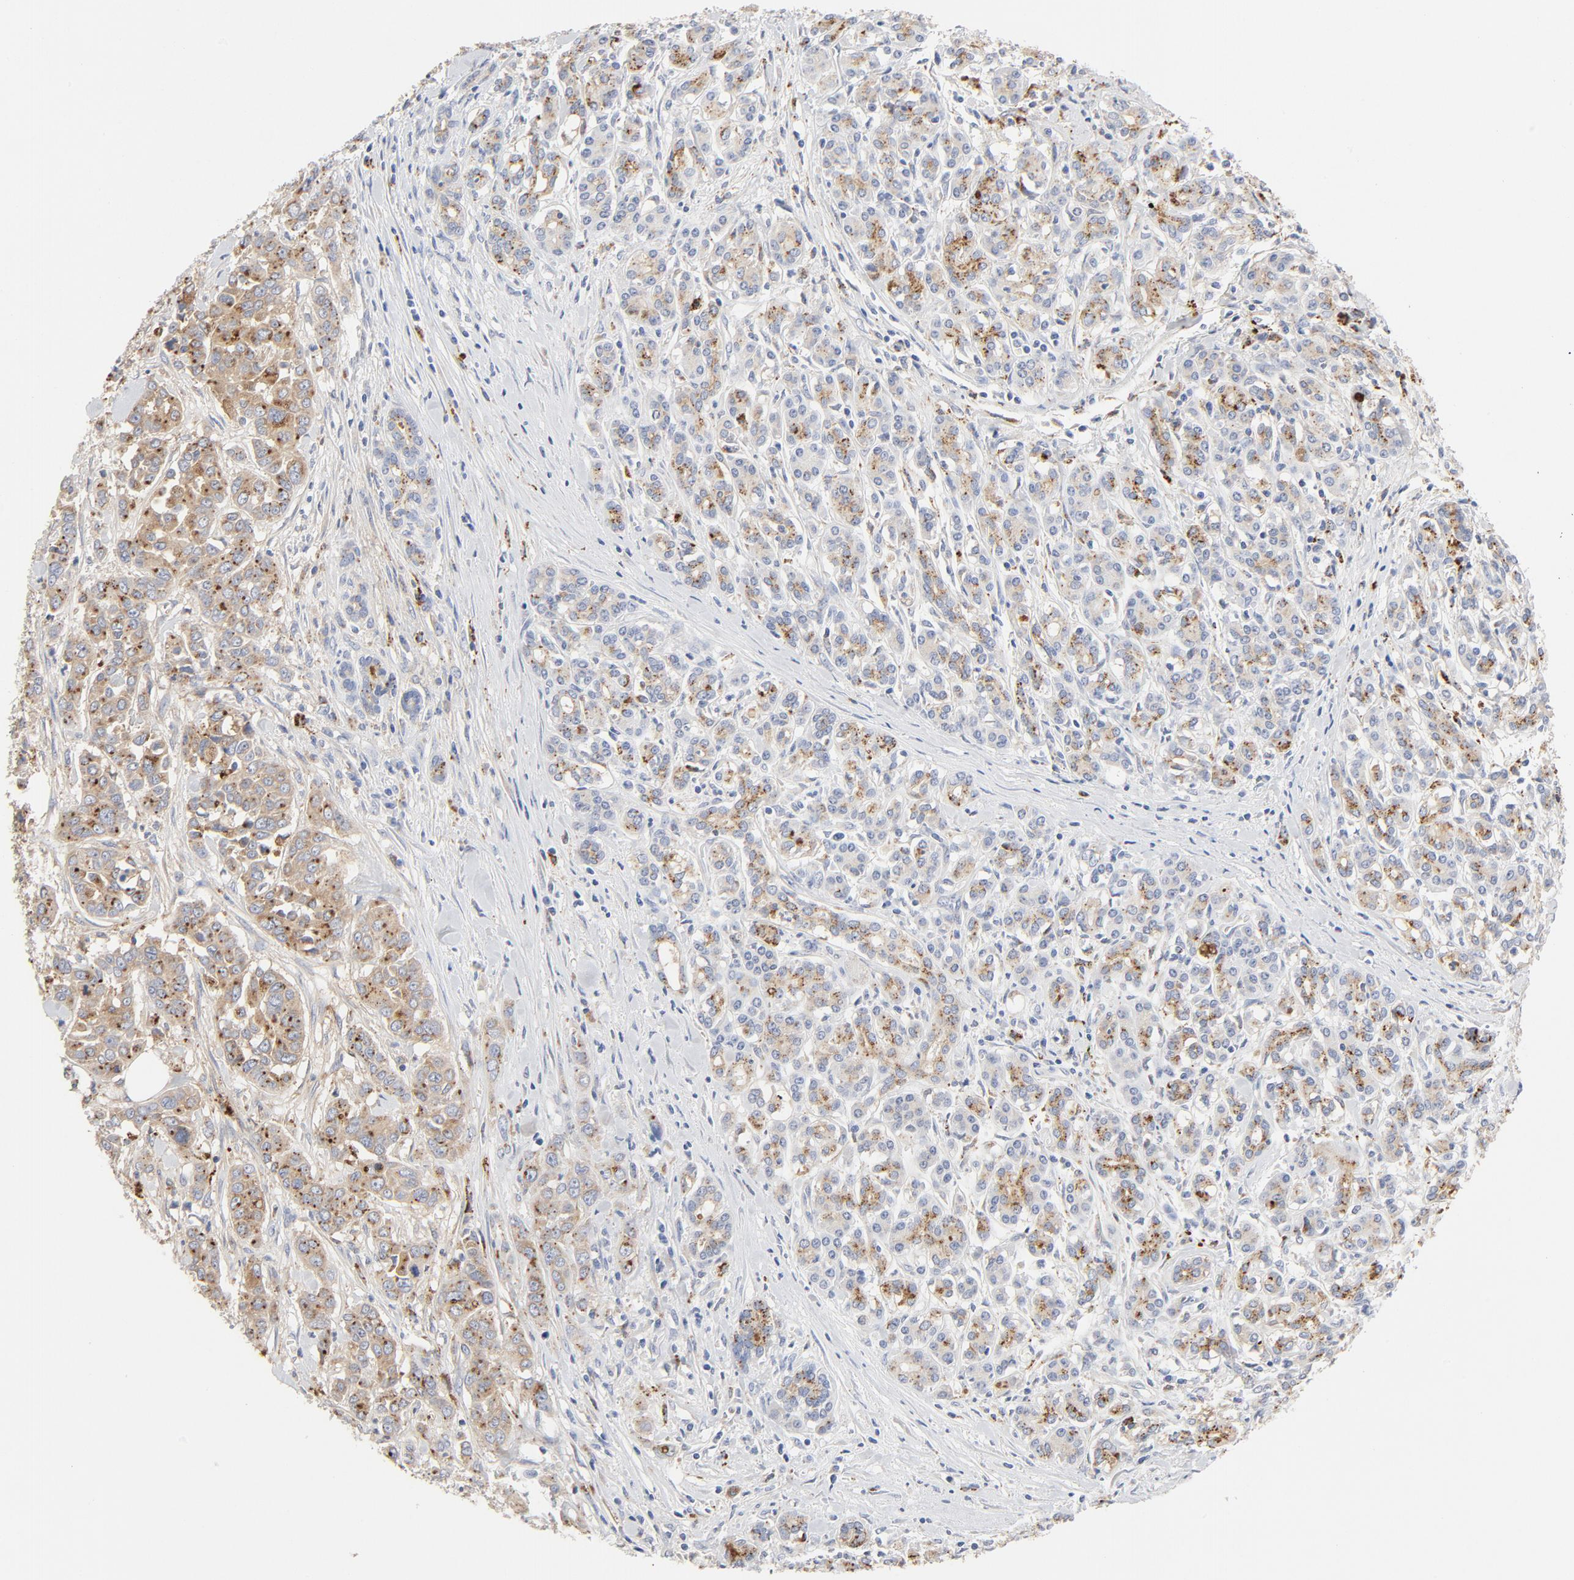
{"staining": {"intensity": "strong", "quantity": ">75%", "location": "cytoplasmic/membranous"}, "tissue": "pancreatic cancer", "cell_type": "Tumor cells", "image_type": "cancer", "snomed": [{"axis": "morphology", "description": "Adenocarcinoma, NOS"}, {"axis": "topography", "description": "Pancreas"}], "caption": "The histopathology image displays staining of pancreatic cancer (adenocarcinoma), revealing strong cytoplasmic/membranous protein positivity (brown color) within tumor cells. (Stains: DAB (3,3'-diaminobenzidine) in brown, nuclei in blue, Microscopy: brightfield microscopy at high magnification).", "gene": "MAGEB17", "patient": {"sex": "female", "age": 52}}